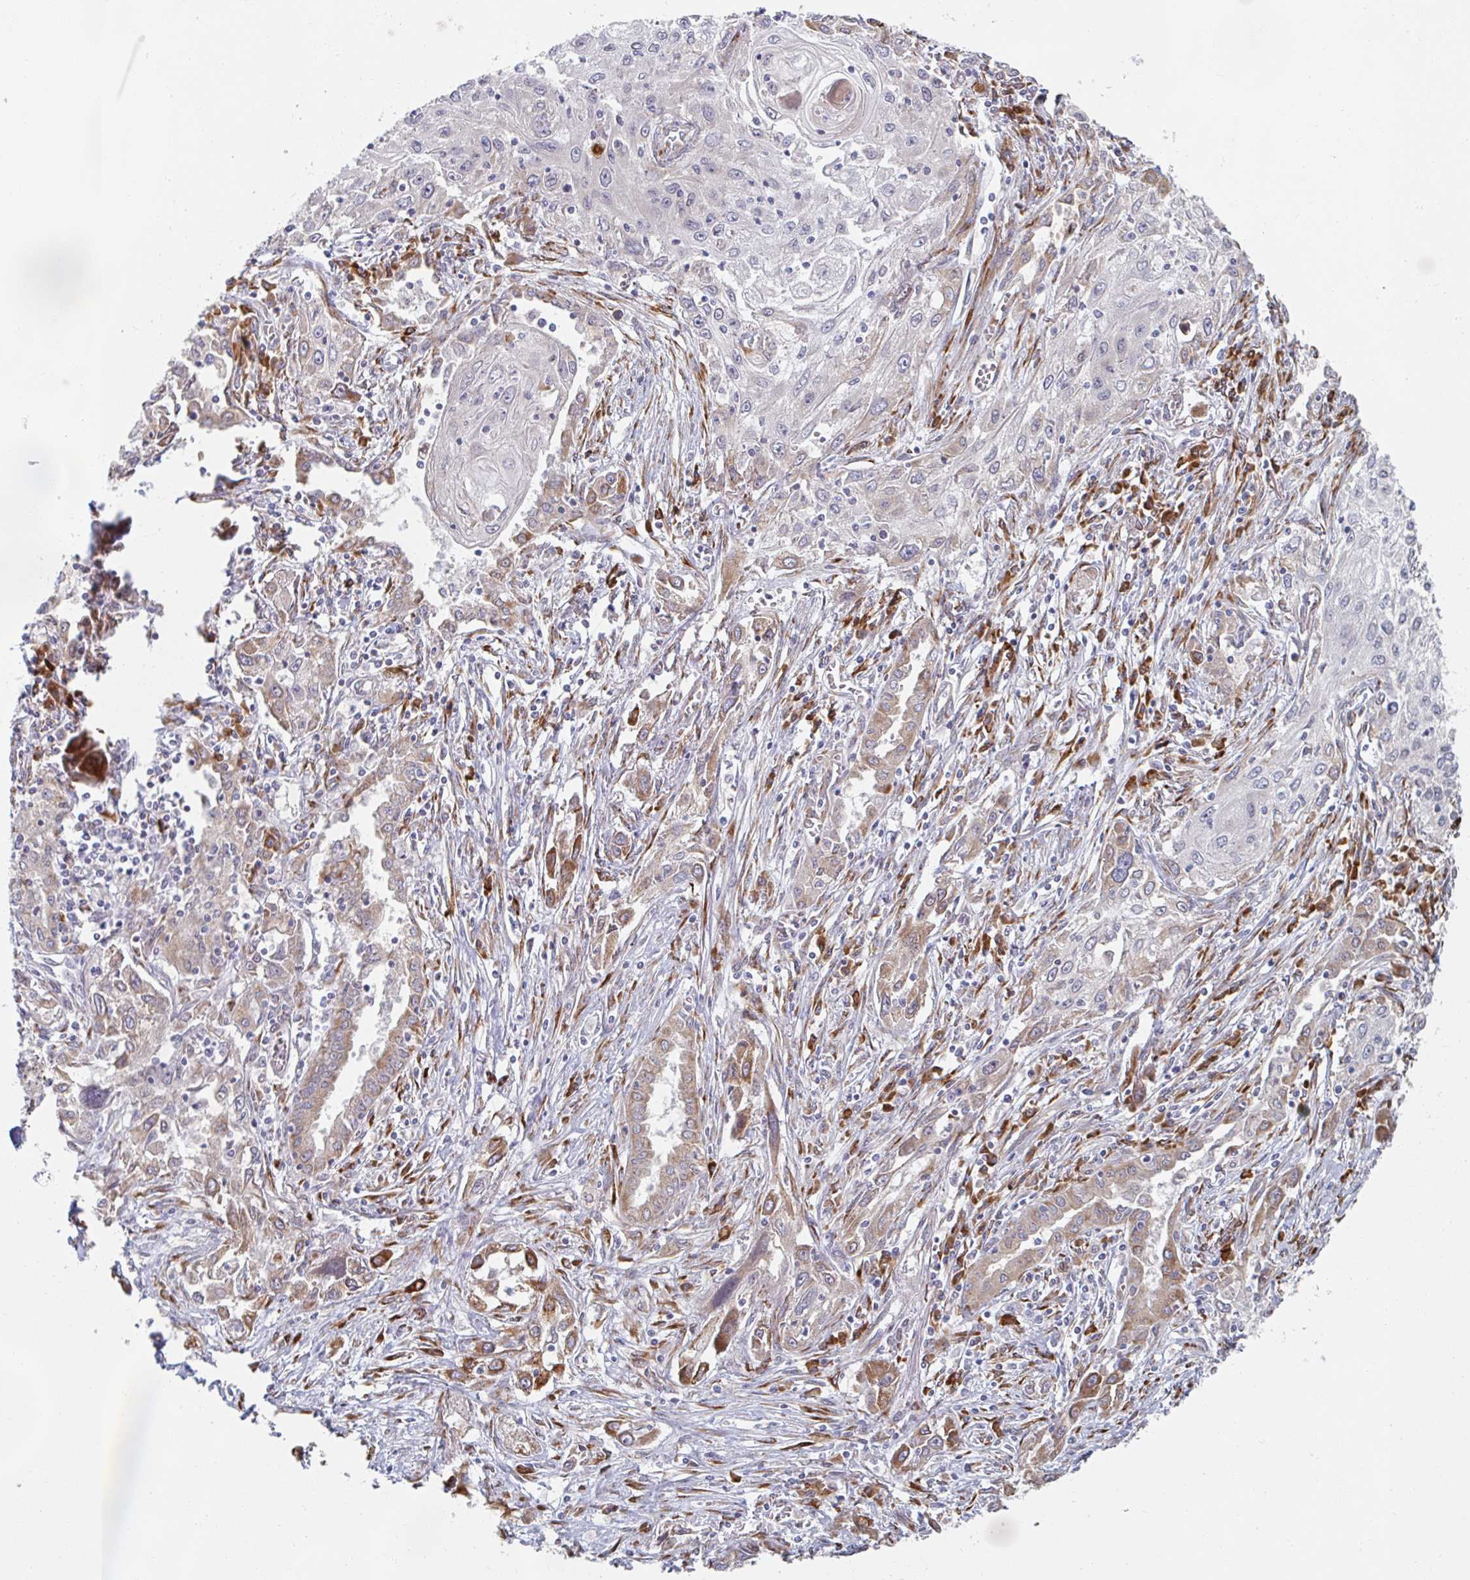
{"staining": {"intensity": "negative", "quantity": "none", "location": "none"}, "tissue": "lung cancer", "cell_type": "Tumor cells", "image_type": "cancer", "snomed": [{"axis": "morphology", "description": "Squamous cell carcinoma, NOS"}, {"axis": "topography", "description": "Lung"}], "caption": "Immunohistochemical staining of human lung squamous cell carcinoma demonstrates no significant staining in tumor cells.", "gene": "TRAPPC10", "patient": {"sex": "female", "age": 69}}